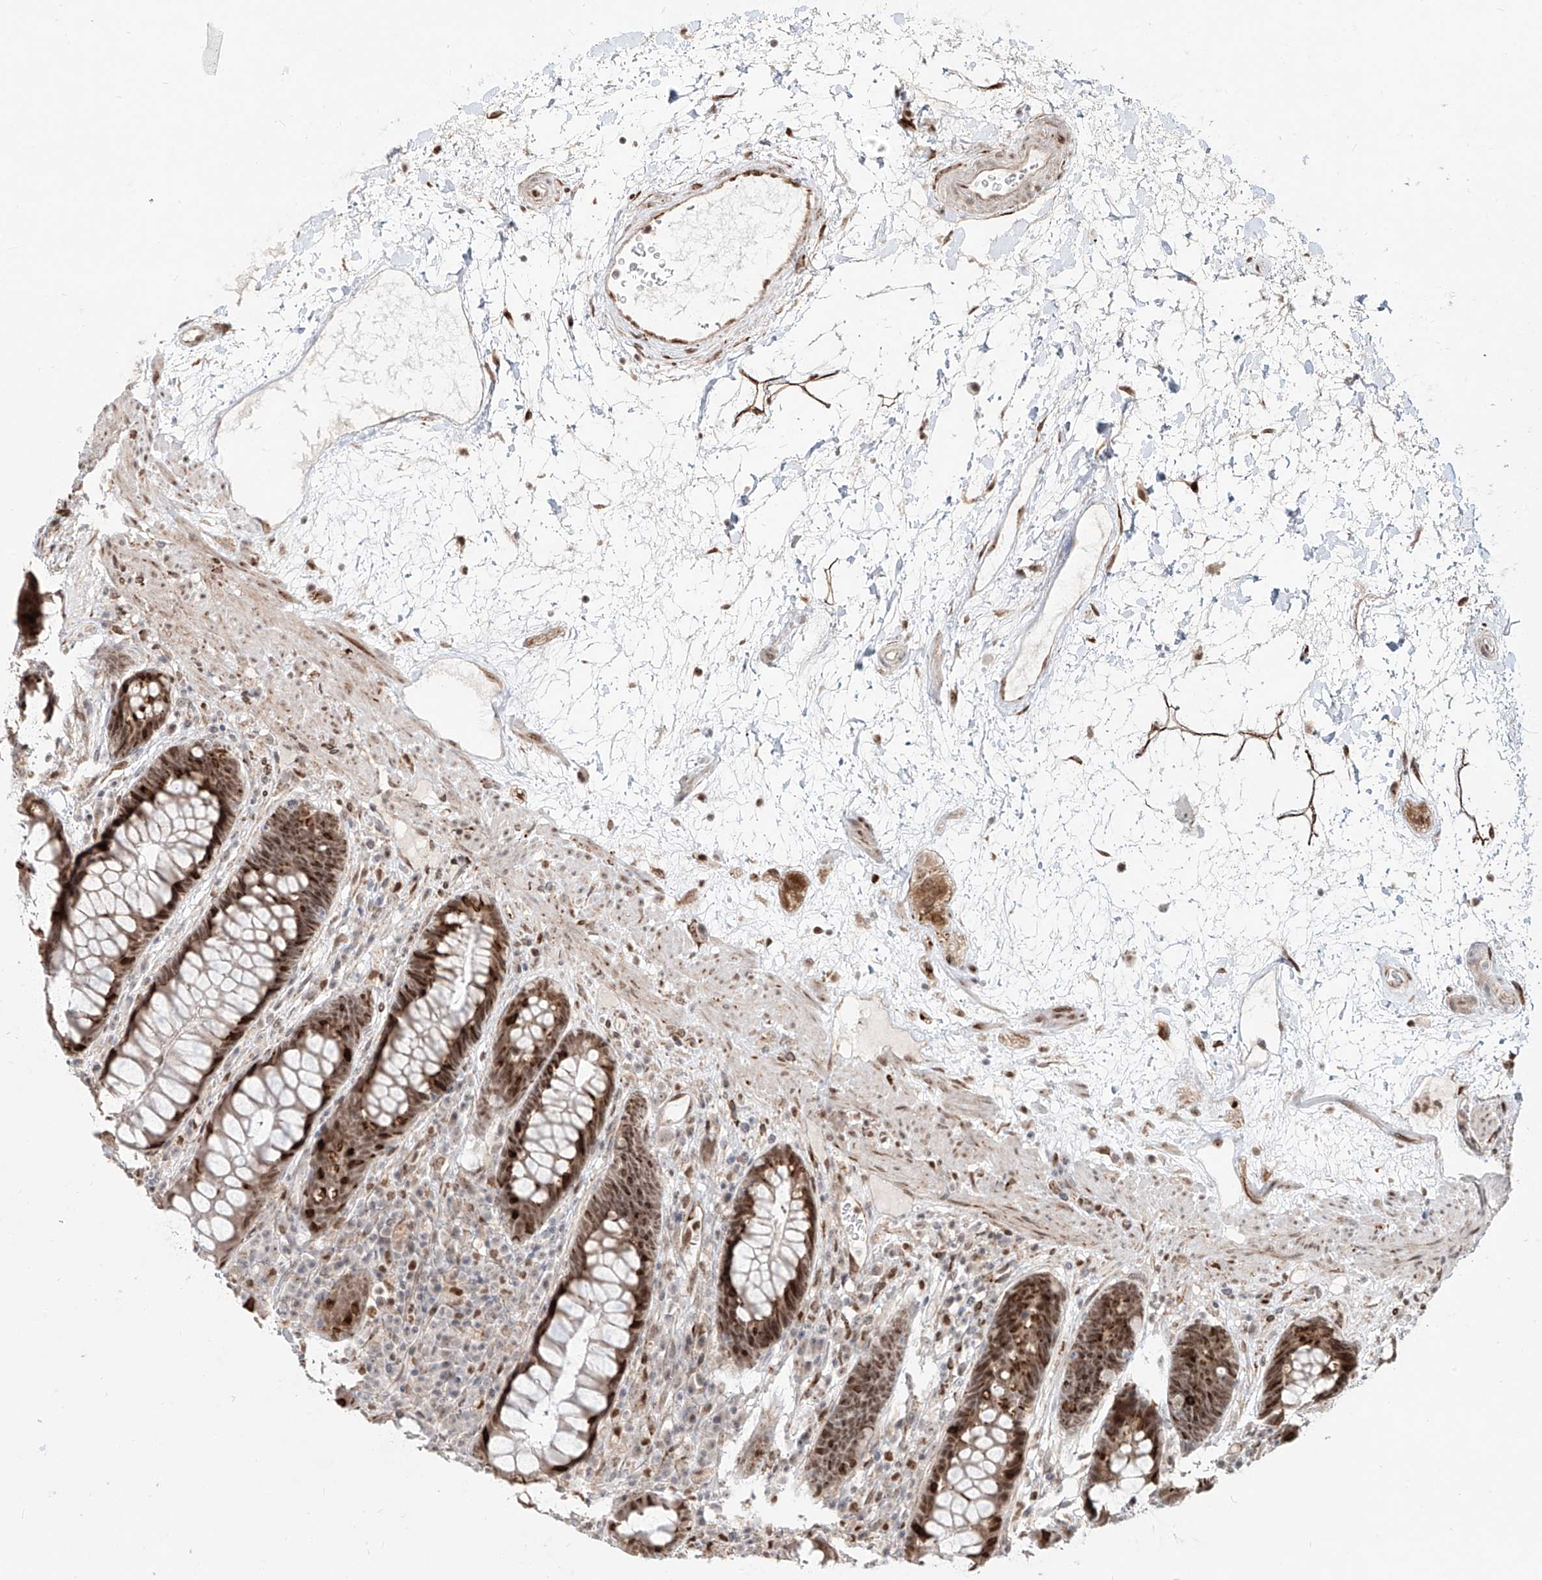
{"staining": {"intensity": "moderate", "quantity": ">75%", "location": "cytoplasmic/membranous,nuclear"}, "tissue": "rectum", "cell_type": "Glandular cells", "image_type": "normal", "snomed": [{"axis": "morphology", "description": "Normal tissue, NOS"}, {"axis": "topography", "description": "Rectum"}], "caption": "This is a photomicrograph of IHC staining of unremarkable rectum, which shows moderate staining in the cytoplasmic/membranous,nuclear of glandular cells.", "gene": "ZNF710", "patient": {"sex": "male", "age": 64}}